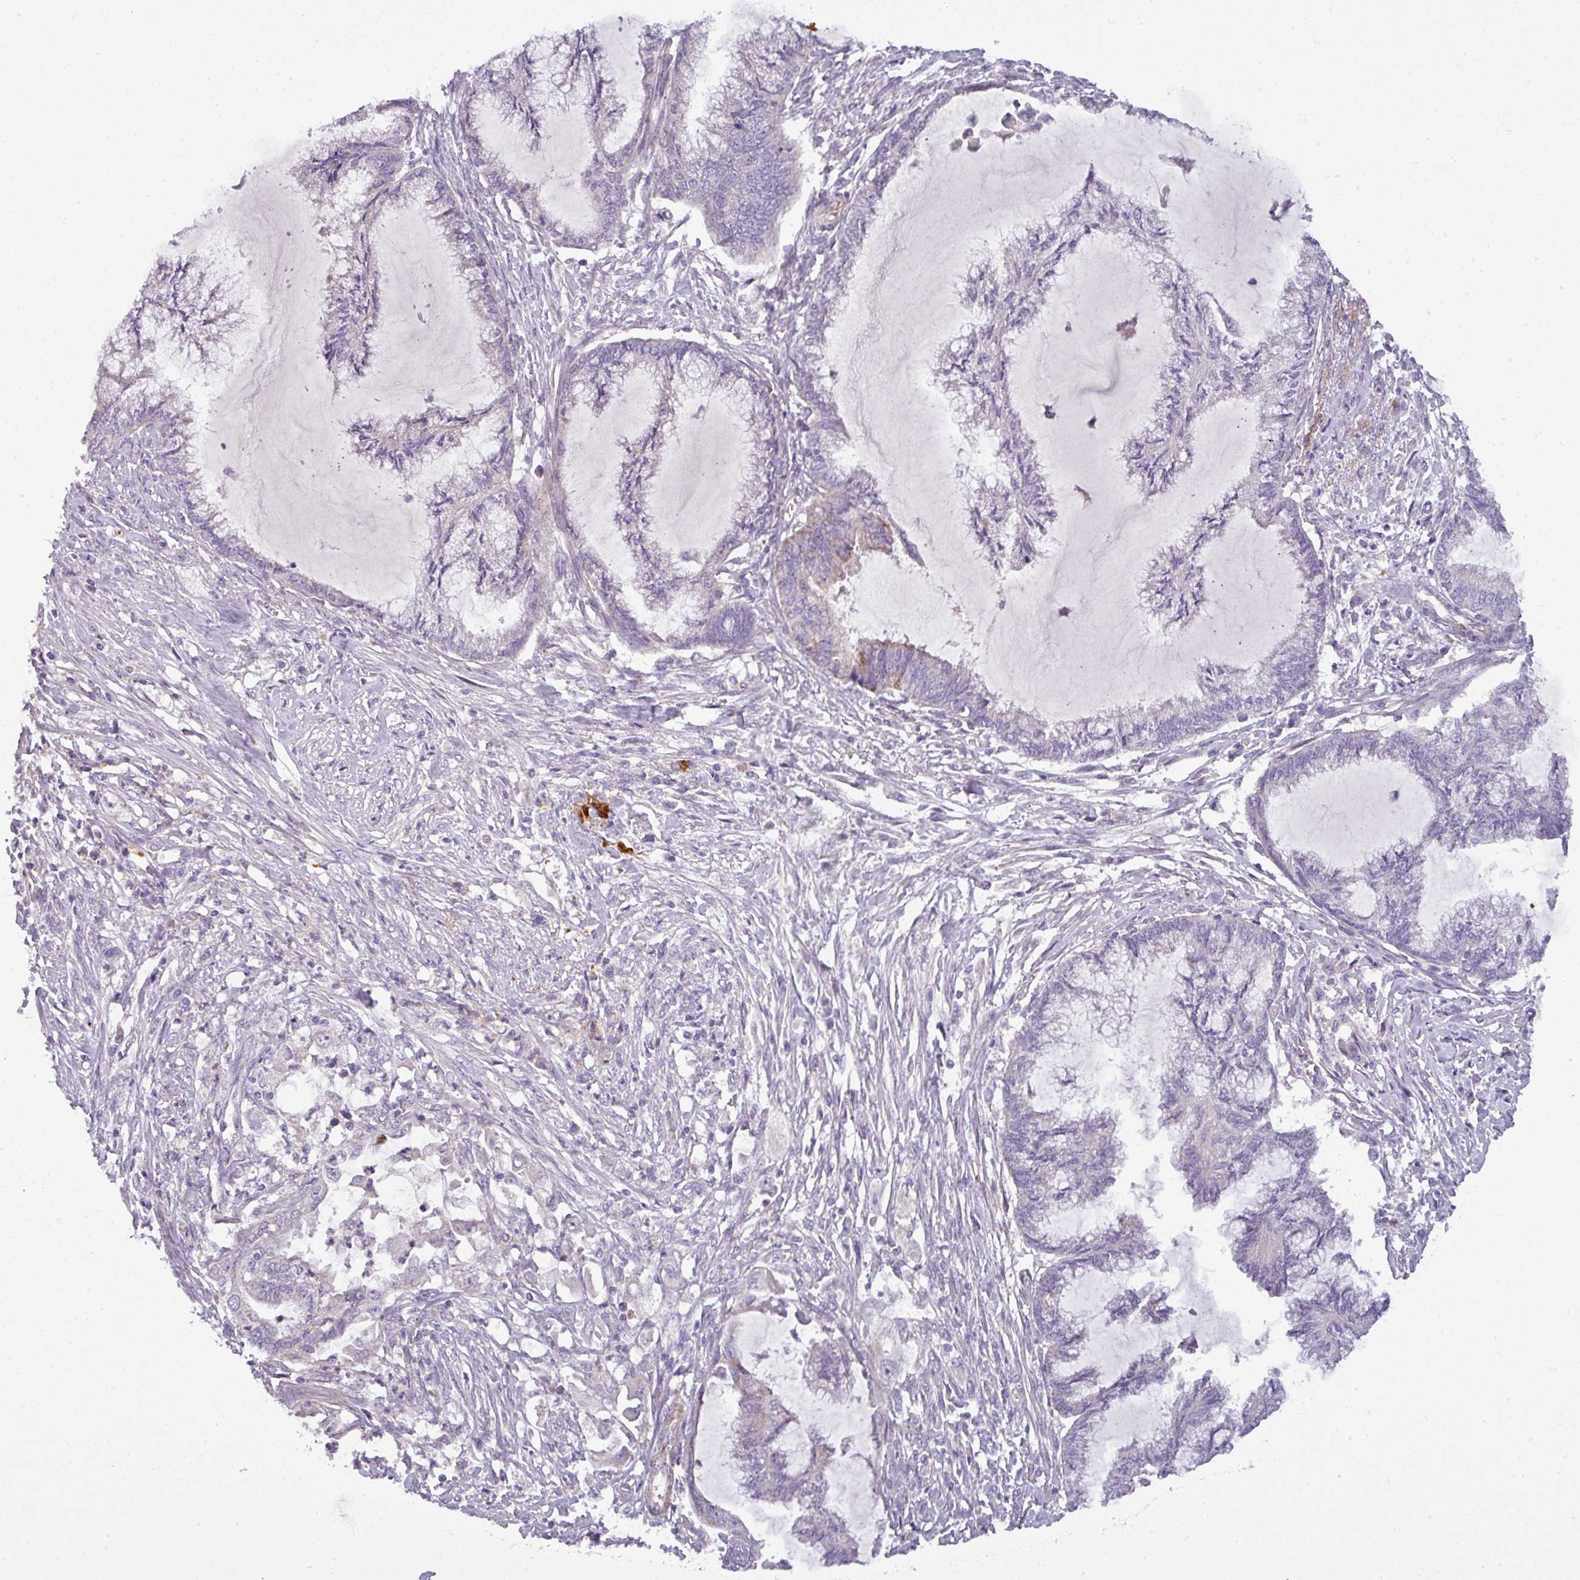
{"staining": {"intensity": "weak", "quantity": "<25%", "location": "cytoplasmic/membranous"}, "tissue": "endometrial cancer", "cell_type": "Tumor cells", "image_type": "cancer", "snomed": [{"axis": "morphology", "description": "Adenocarcinoma, NOS"}, {"axis": "topography", "description": "Endometrium"}], "caption": "This is a micrograph of immunohistochemistry (IHC) staining of endometrial adenocarcinoma, which shows no positivity in tumor cells.", "gene": "PNMA6A", "patient": {"sex": "female", "age": 86}}